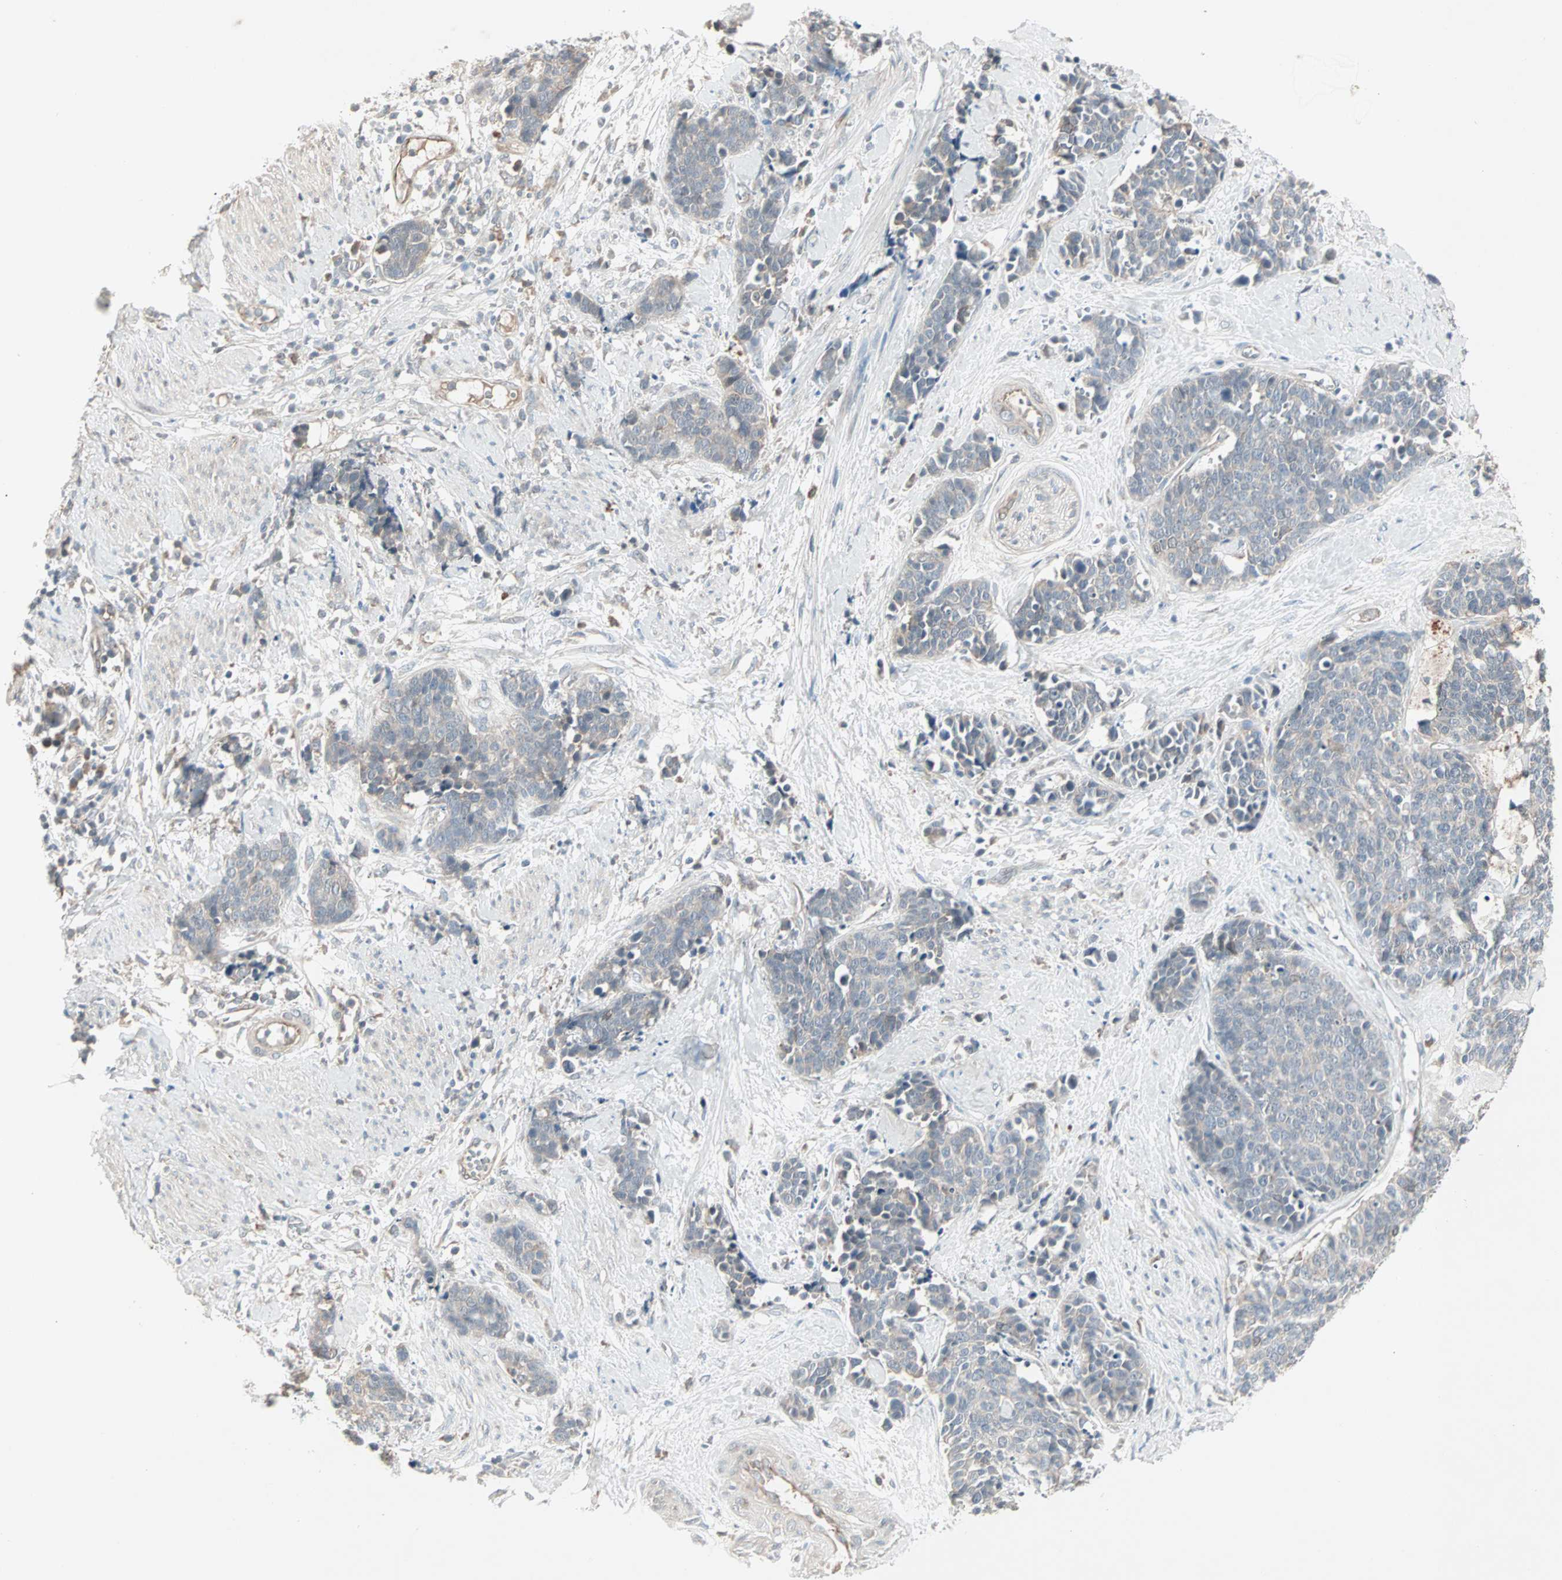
{"staining": {"intensity": "negative", "quantity": "none", "location": "none"}, "tissue": "cervical cancer", "cell_type": "Tumor cells", "image_type": "cancer", "snomed": [{"axis": "morphology", "description": "Squamous cell carcinoma, NOS"}, {"axis": "topography", "description": "Cervix"}], "caption": "Photomicrograph shows no significant protein positivity in tumor cells of squamous cell carcinoma (cervical). (Brightfield microscopy of DAB (3,3'-diaminobenzidine) IHC at high magnification).", "gene": "JMJD7-PLA2G4B", "patient": {"sex": "female", "age": 35}}